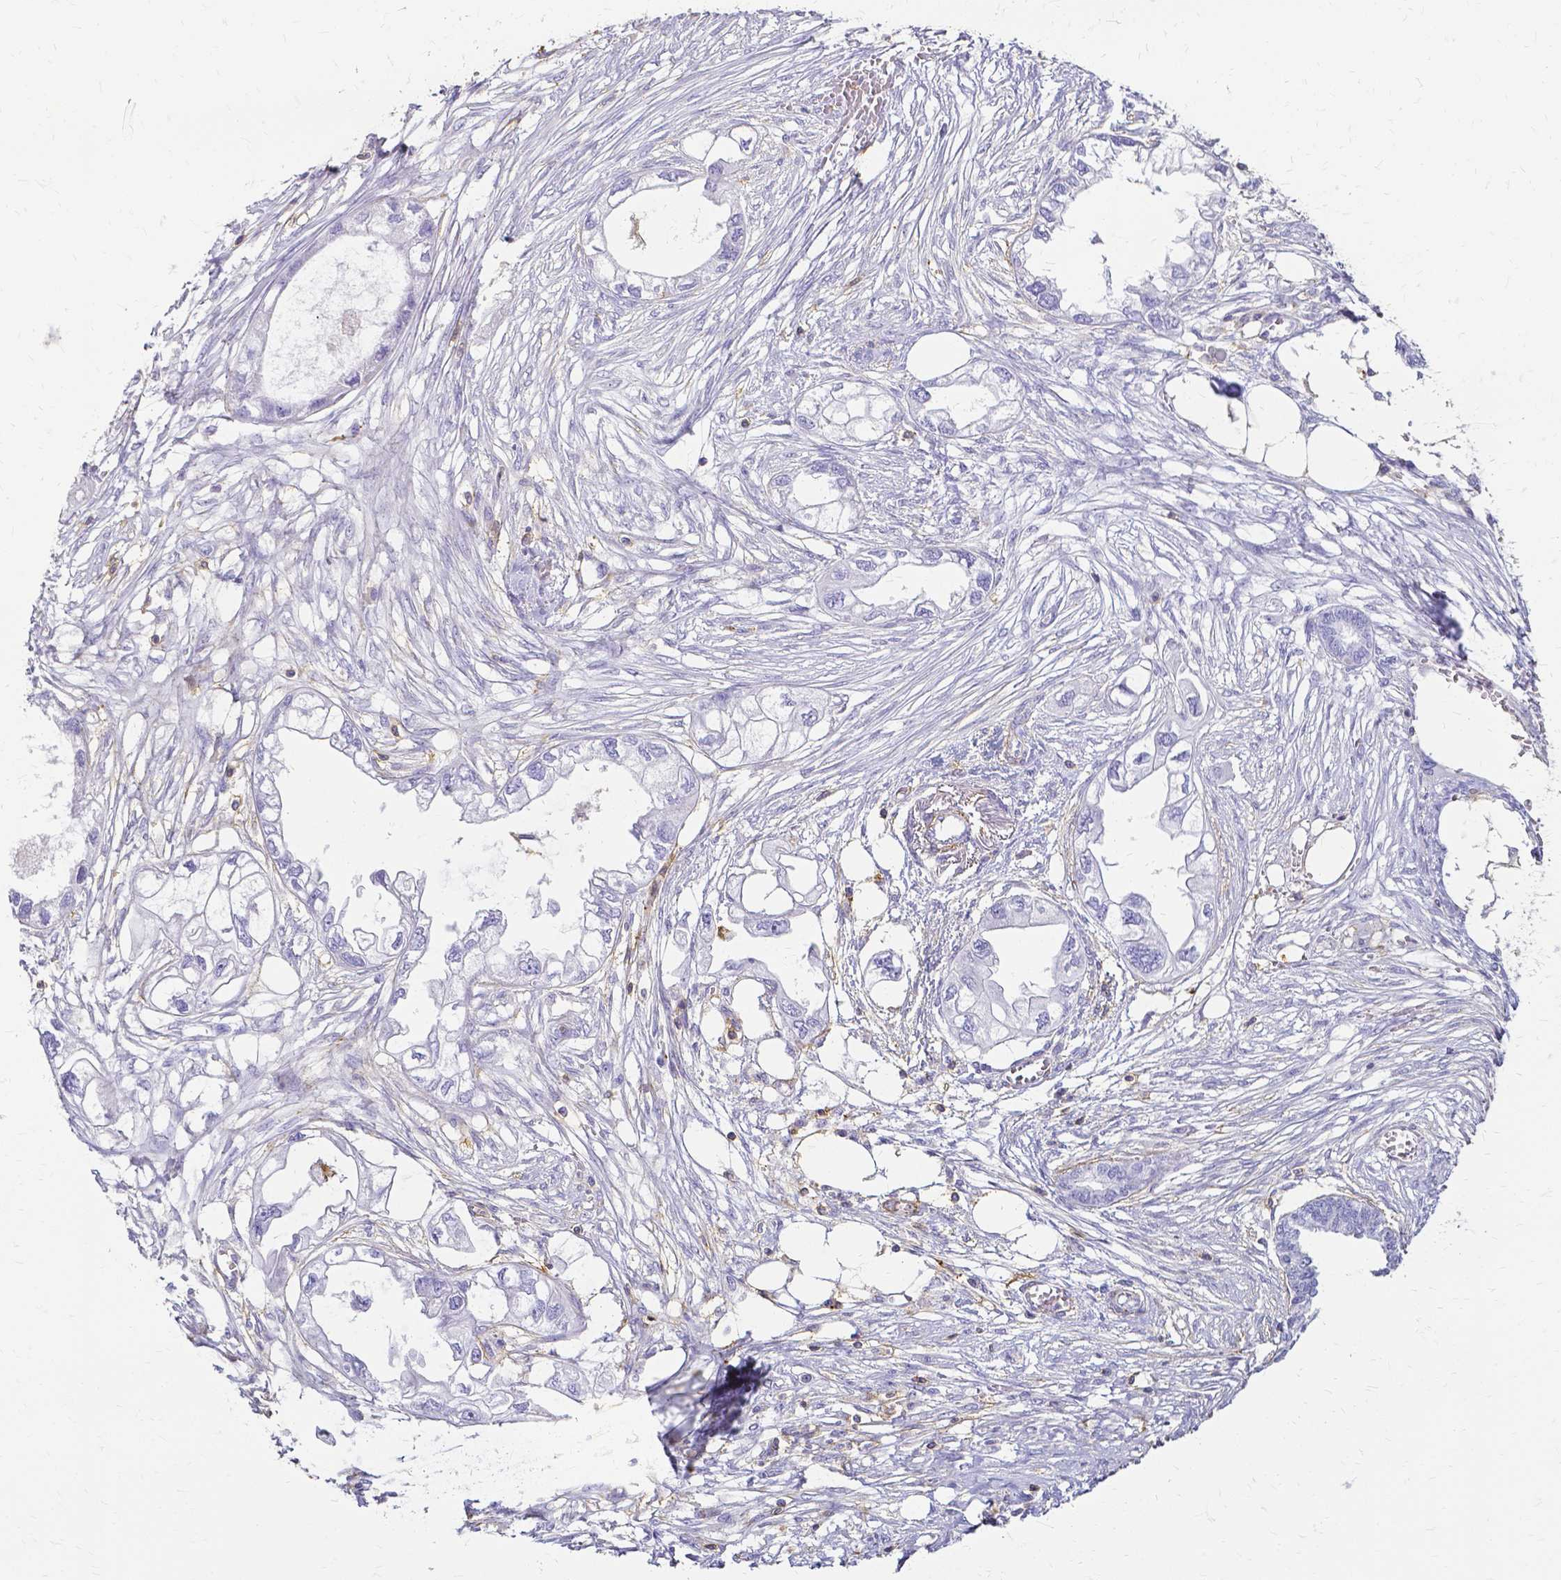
{"staining": {"intensity": "negative", "quantity": "none", "location": "none"}, "tissue": "endometrial cancer", "cell_type": "Tumor cells", "image_type": "cancer", "snomed": [{"axis": "morphology", "description": "Adenocarcinoma, NOS"}, {"axis": "morphology", "description": "Adenocarcinoma, metastatic, NOS"}, {"axis": "topography", "description": "Adipose tissue"}, {"axis": "topography", "description": "Endometrium"}], "caption": "Human endometrial cancer stained for a protein using immunohistochemistry (IHC) demonstrates no positivity in tumor cells.", "gene": "HSPA12A", "patient": {"sex": "female", "age": 67}}